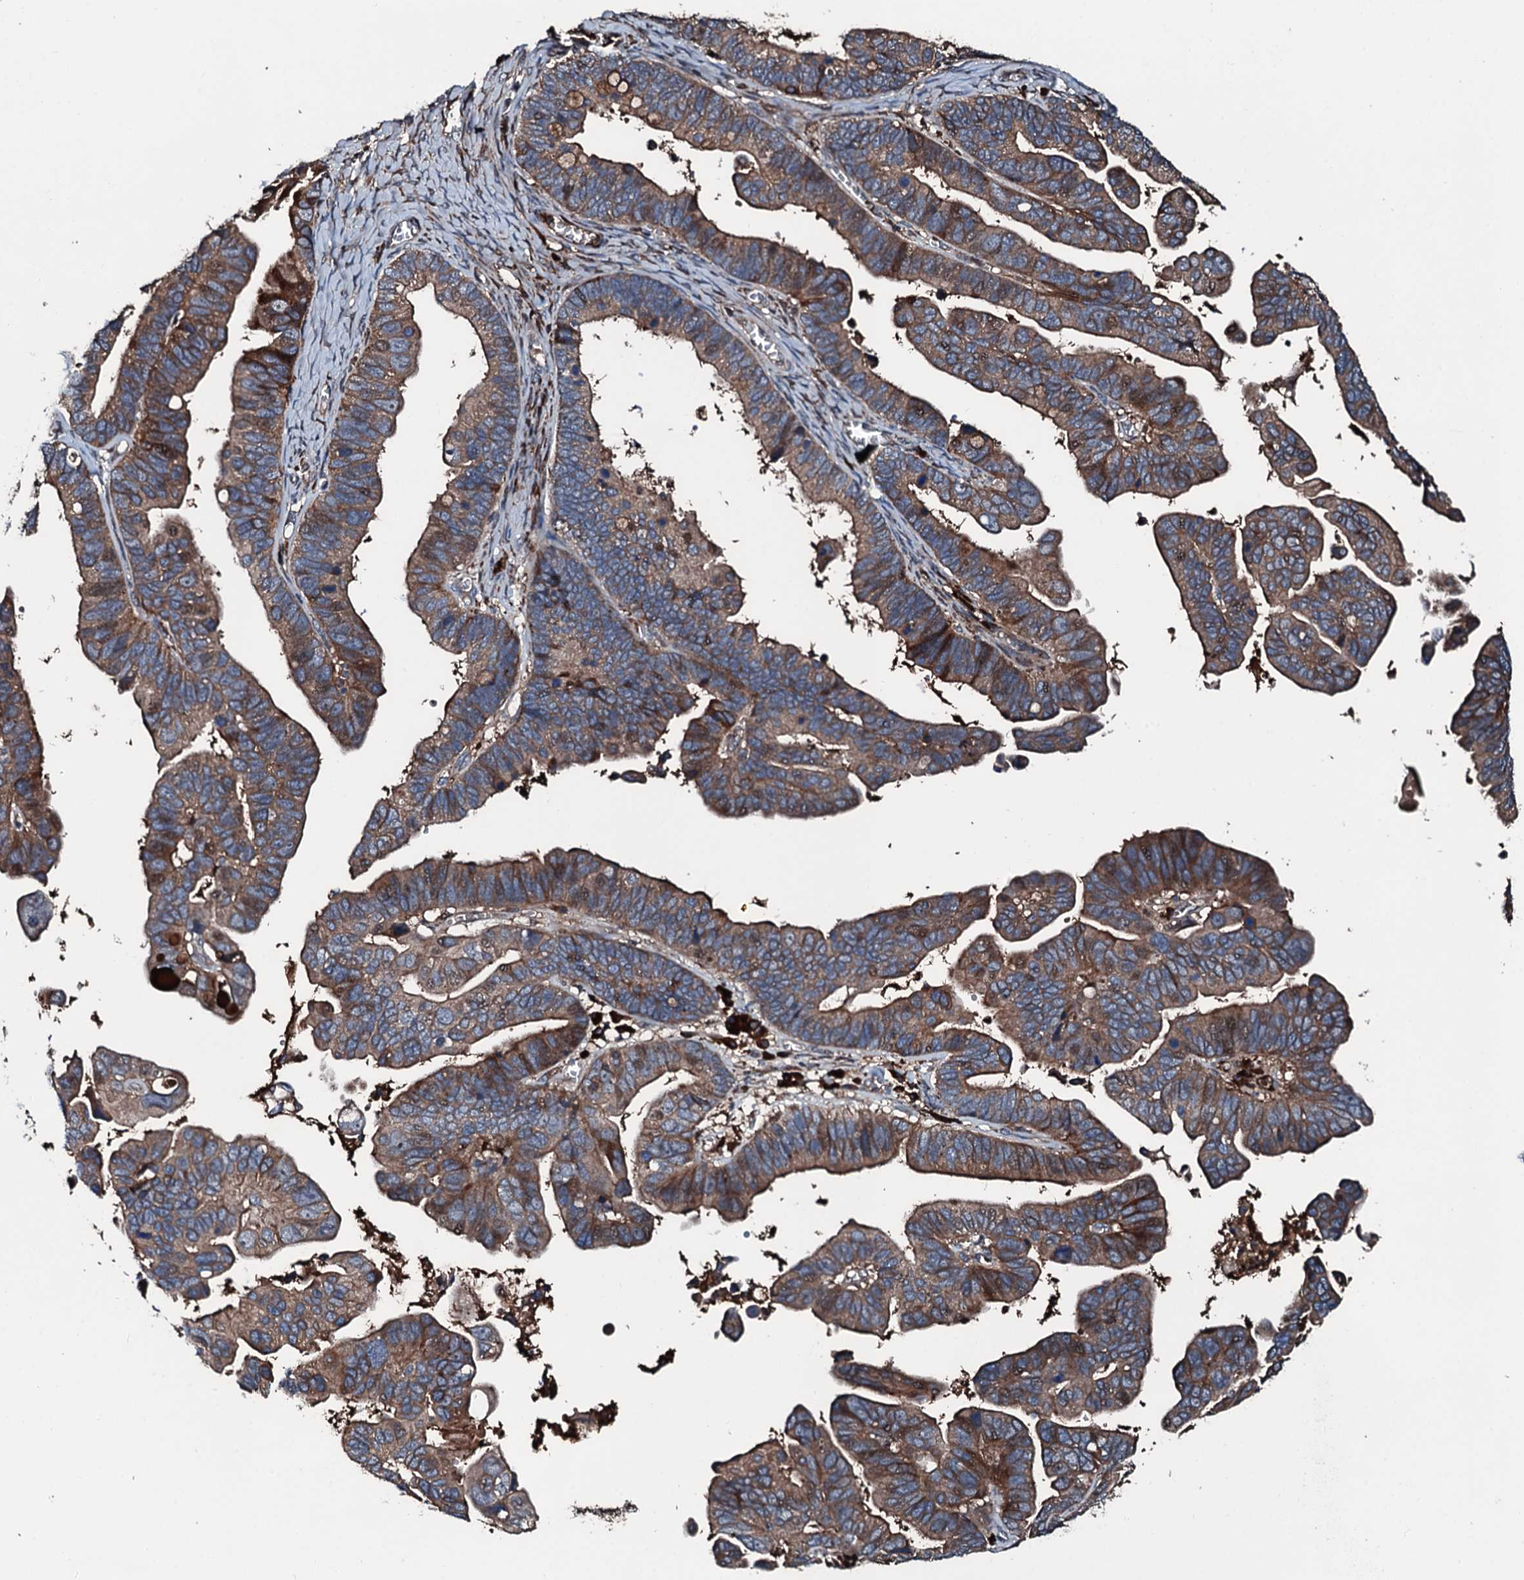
{"staining": {"intensity": "moderate", "quantity": ">75%", "location": "cytoplasmic/membranous"}, "tissue": "ovarian cancer", "cell_type": "Tumor cells", "image_type": "cancer", "snomed": [{"axis": "morphology", "description": "Cystadenocarcinoma, serous, NOS"}, {"axis": "topography", "description": "Ovary"}], "caption": "Immunohistochemical staining of human ovarian cancer displays medium levels of moderate cytoplasmic/membranous staining in about >75% of tumor cells. Nuclei are stained in blue.", "gene": "AARS1", "patient": {"sex": "female", "age": 56}}